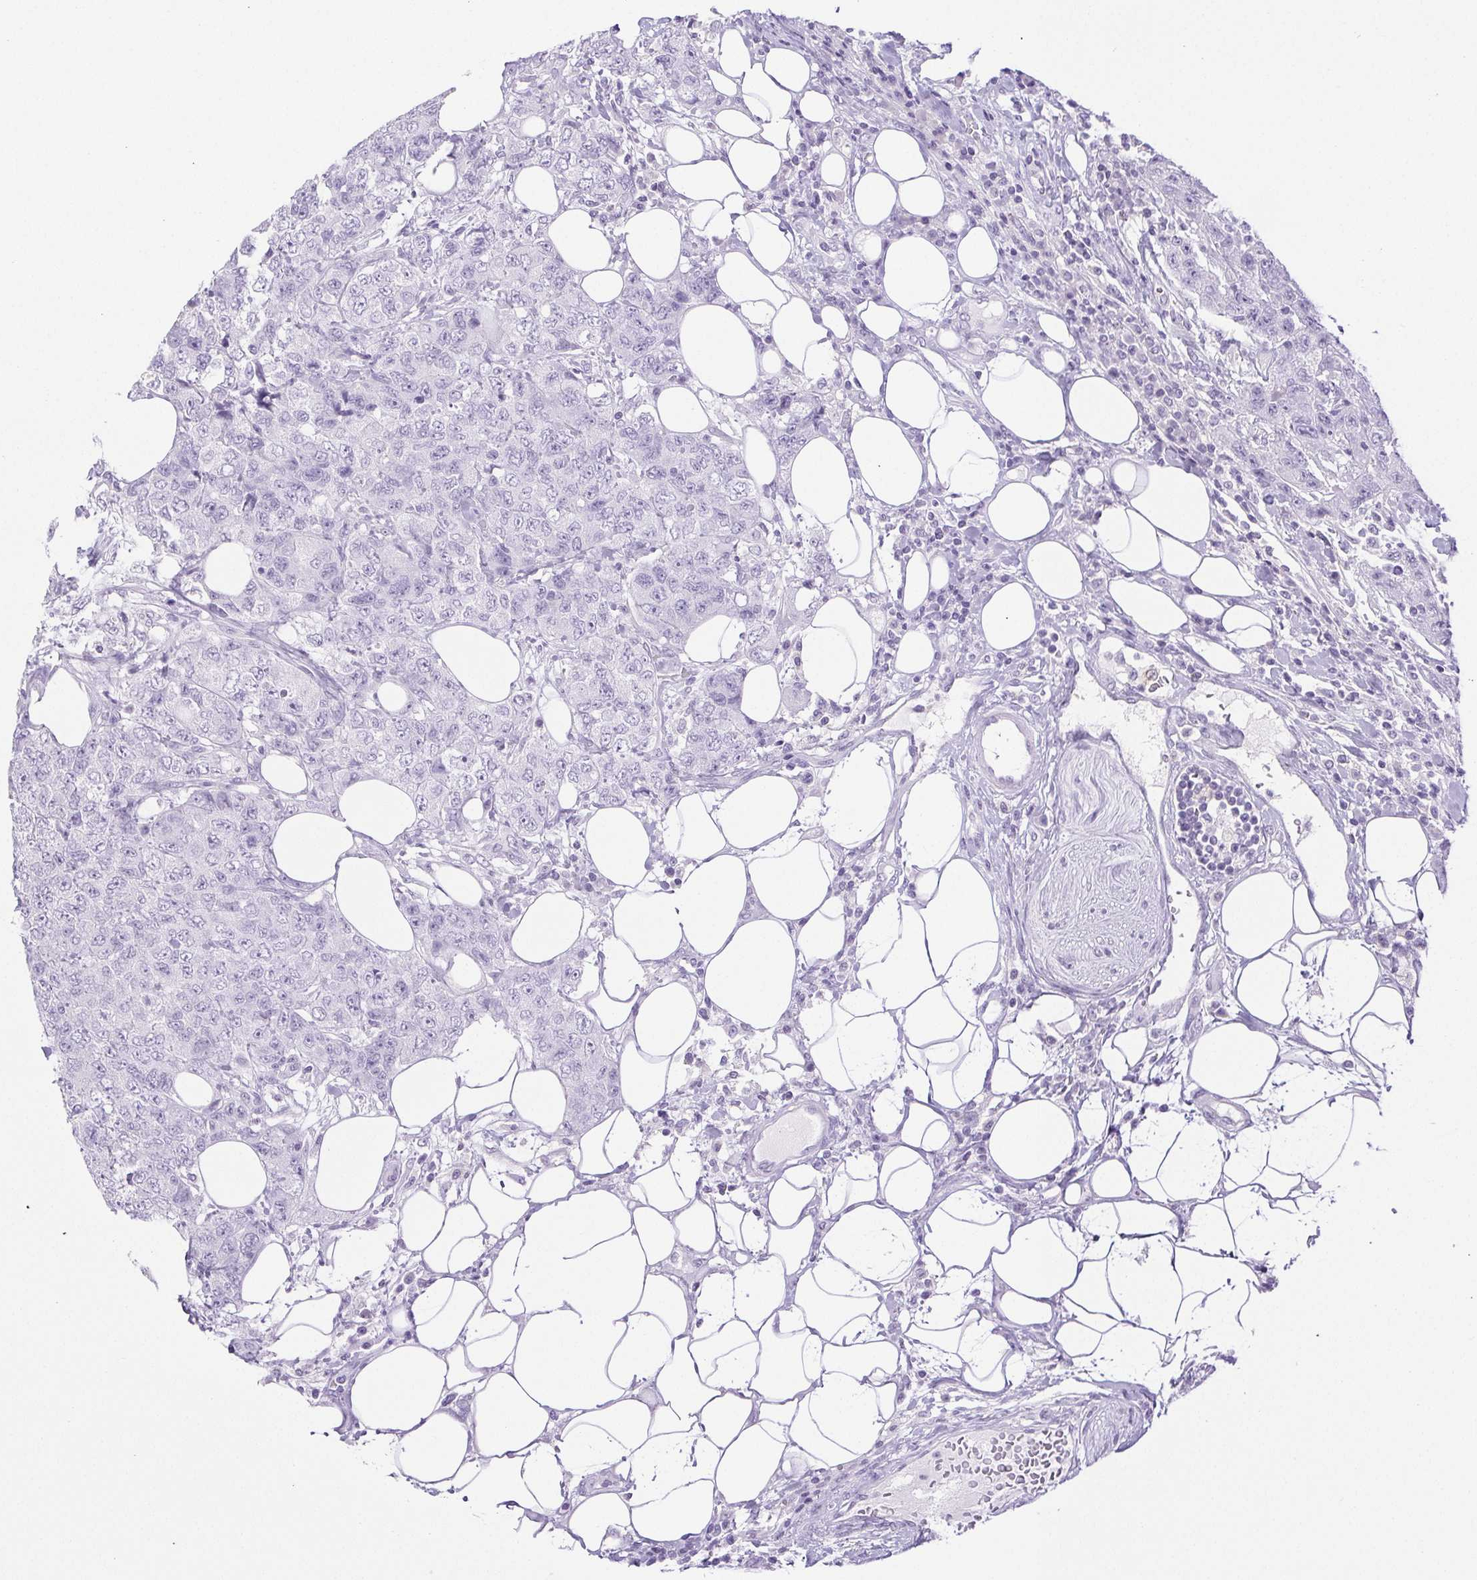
{"staining": {"intensity": "negative", "quantity": "none", "location": "none"}, "tissue": "urothelial cancer", "cell_type": "Tumor cells", "image_type": "cancer", "snomed": [{"axis": "morphology", "description": "Urothelial carcinoma, High grade"}, {"axis": "topography", "description": "Urinary bladder"}], "caption": "Histopathology image shows no protein expression in tumor cells of urothelial cancer tissue.", "gene": "HLA-G", "patient": {"sex": "female", "age": 78}}